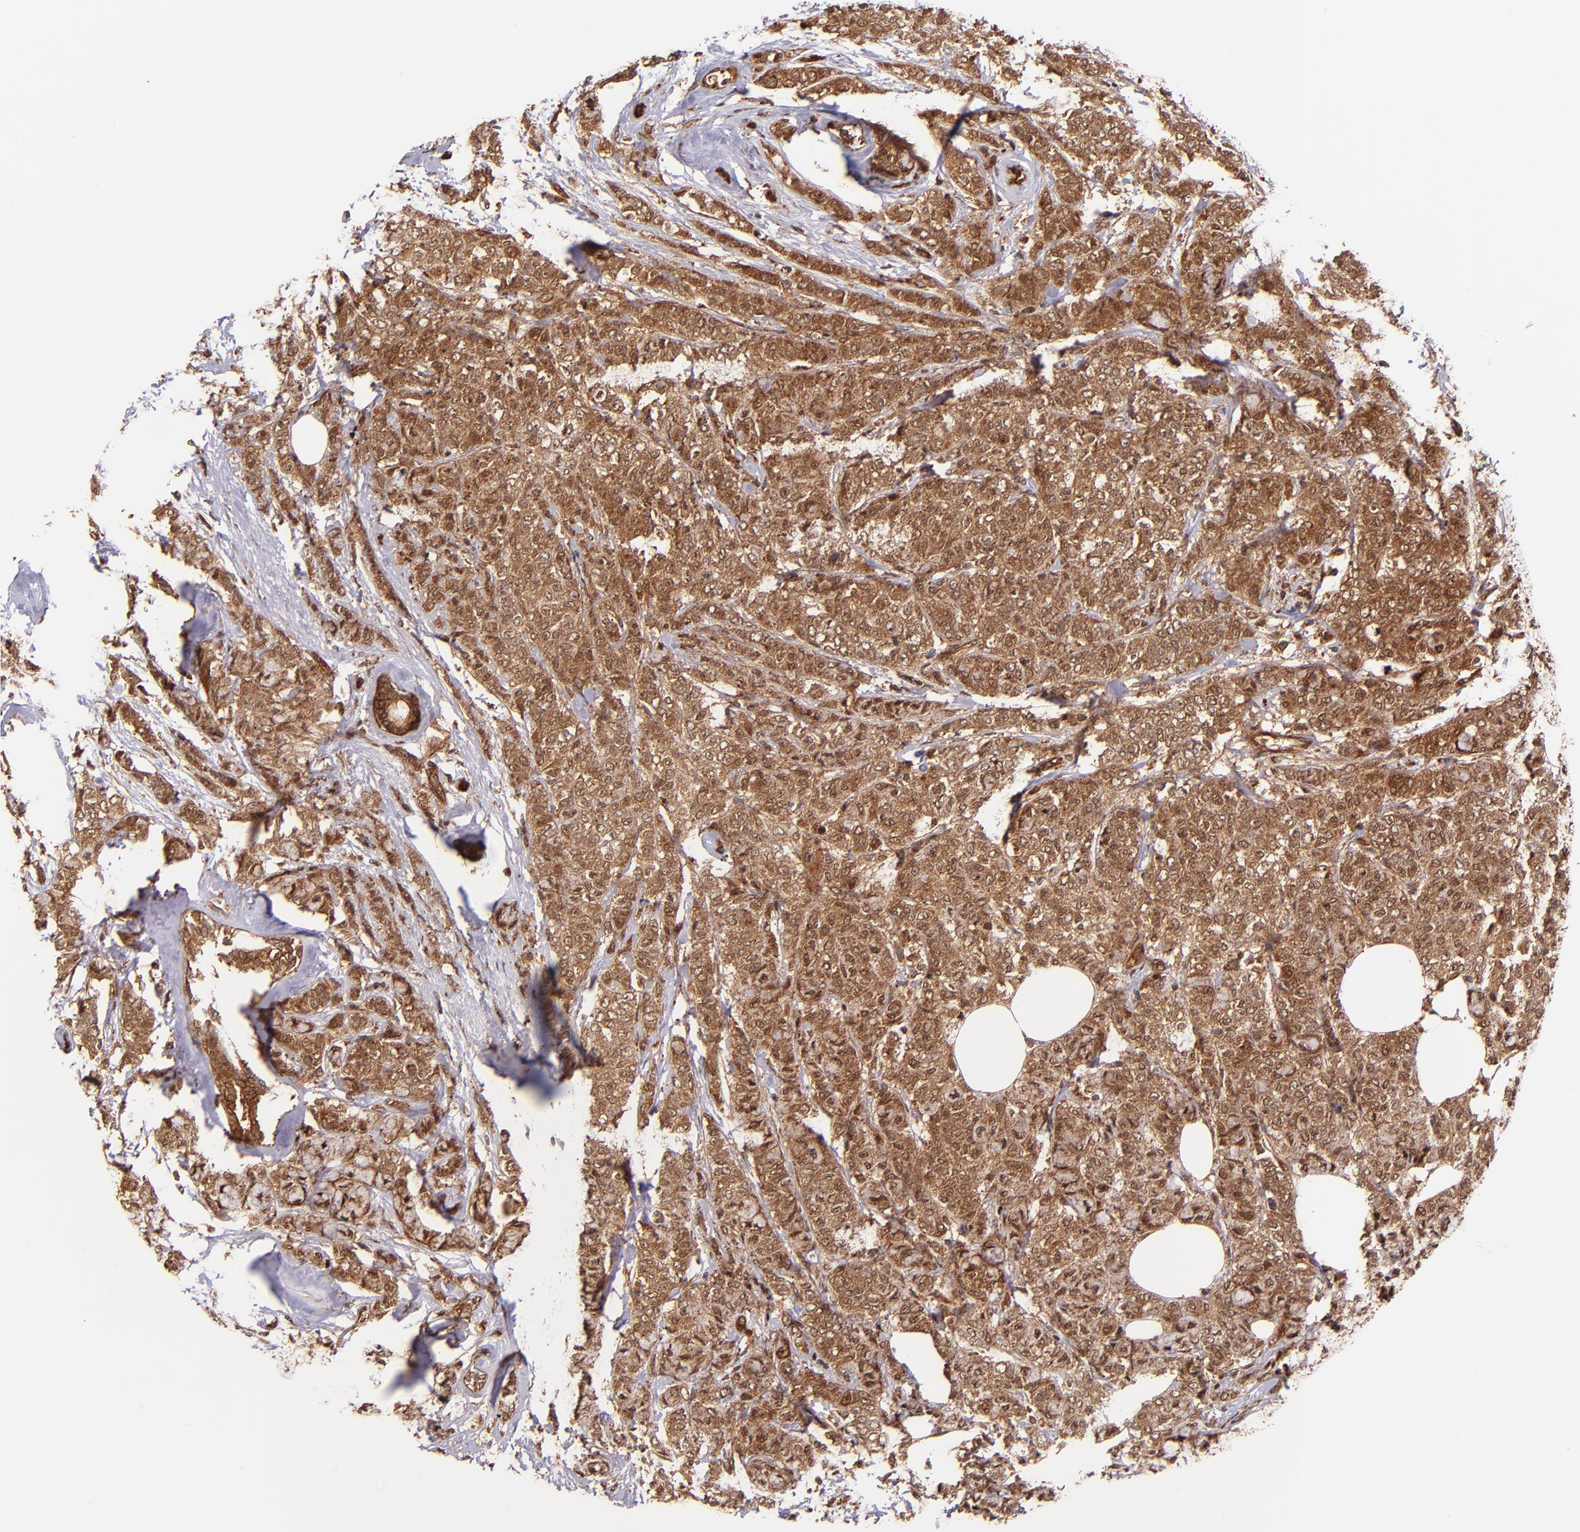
{"staining": {"intensity": "strong", "quantity": ">75%", "location": "cytoplasmic/membranous"}, "tissue": "breast cancer", "cell_type": "Tumor cells", "image_type": "cancer", "snomed": [{"axis": "morphology", "description": "Lobular carcinoma"}, {"axis": "topography", "description": "Breast"}], "caption": "Protein expression analysis of human breast lobular carcinoma reveals strong cytoplasmic/membranous staining in about >75% of tumor cells.", "gene": "STX8", "patient": {"sex": "female", "age": 60}}